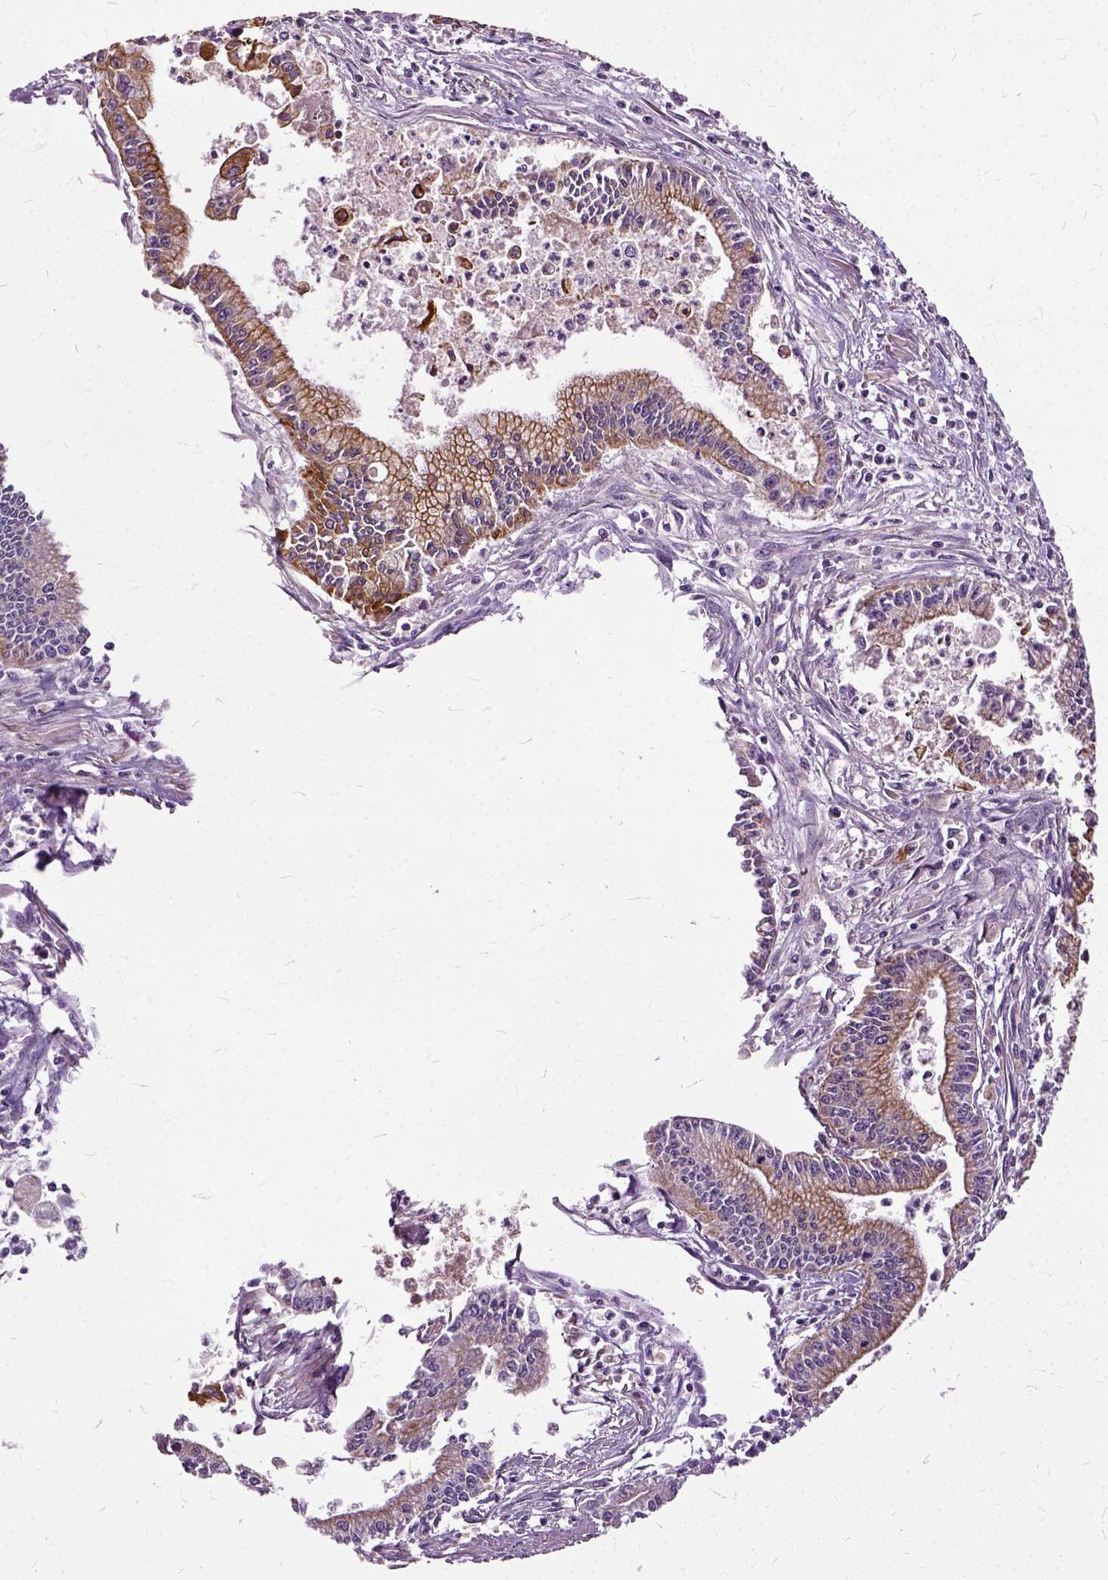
{"staining": {"intensity": "moderate", "quantity": "25%-75%", "location": "cytoplasmic/membranous"}, "tissue": "pancreatic cancer", "cell_type": "Tumor cells", "image_type": "cancer", "snomed": [{"axis": "morphology", "description": "Adenocarcinoma, NOS"}, {"axis": "topography", "description": "Pancreas"}], "caption": "This is a photomicrograph of IHC staining of adenocarcinoma (pancreatic), which shows moderate staining in the cytoplasmic/membranous of tumor cells.", "gene": "ILRUN", "patient": {"sex": "female", "age": 65}}